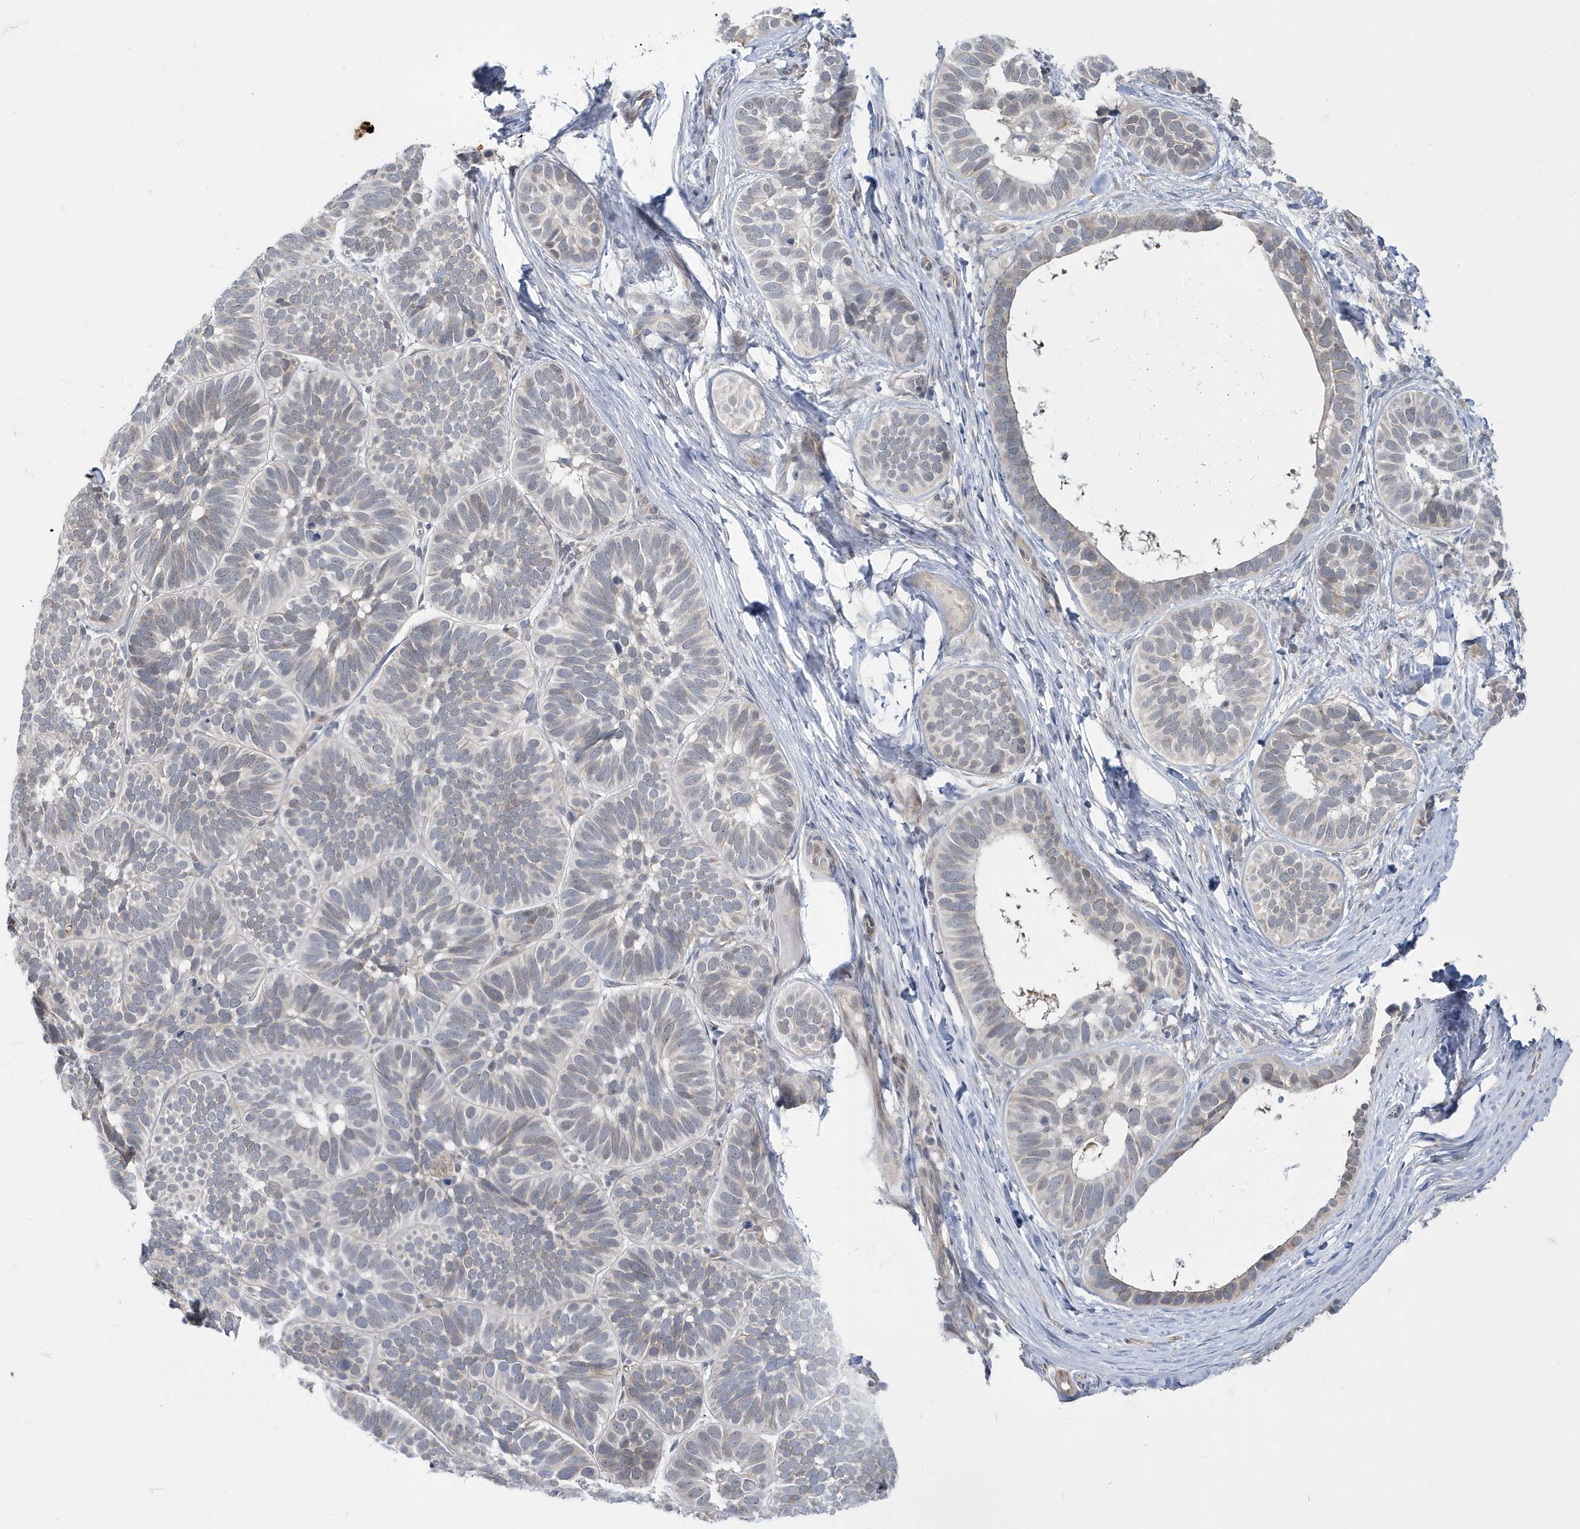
{"staining": {"intensity": "negative", "quantity": "none", "location": "none"}, "tissue": "skin cancer", "cell_type": "Tumor cells", "image_type": "cancer", "snomed": [{"axis": "morphology", "description": "Basal cell carcinoma"}, {"axis": "topography", "description": "Skin"}], "caption": "Basal cell carcinoma (skin) stained for a protein using immunohistochemistry demonstrates no expression tumor cells.", "gene": "ZNF654", "patient": {"sex": "male", "age": 62}}